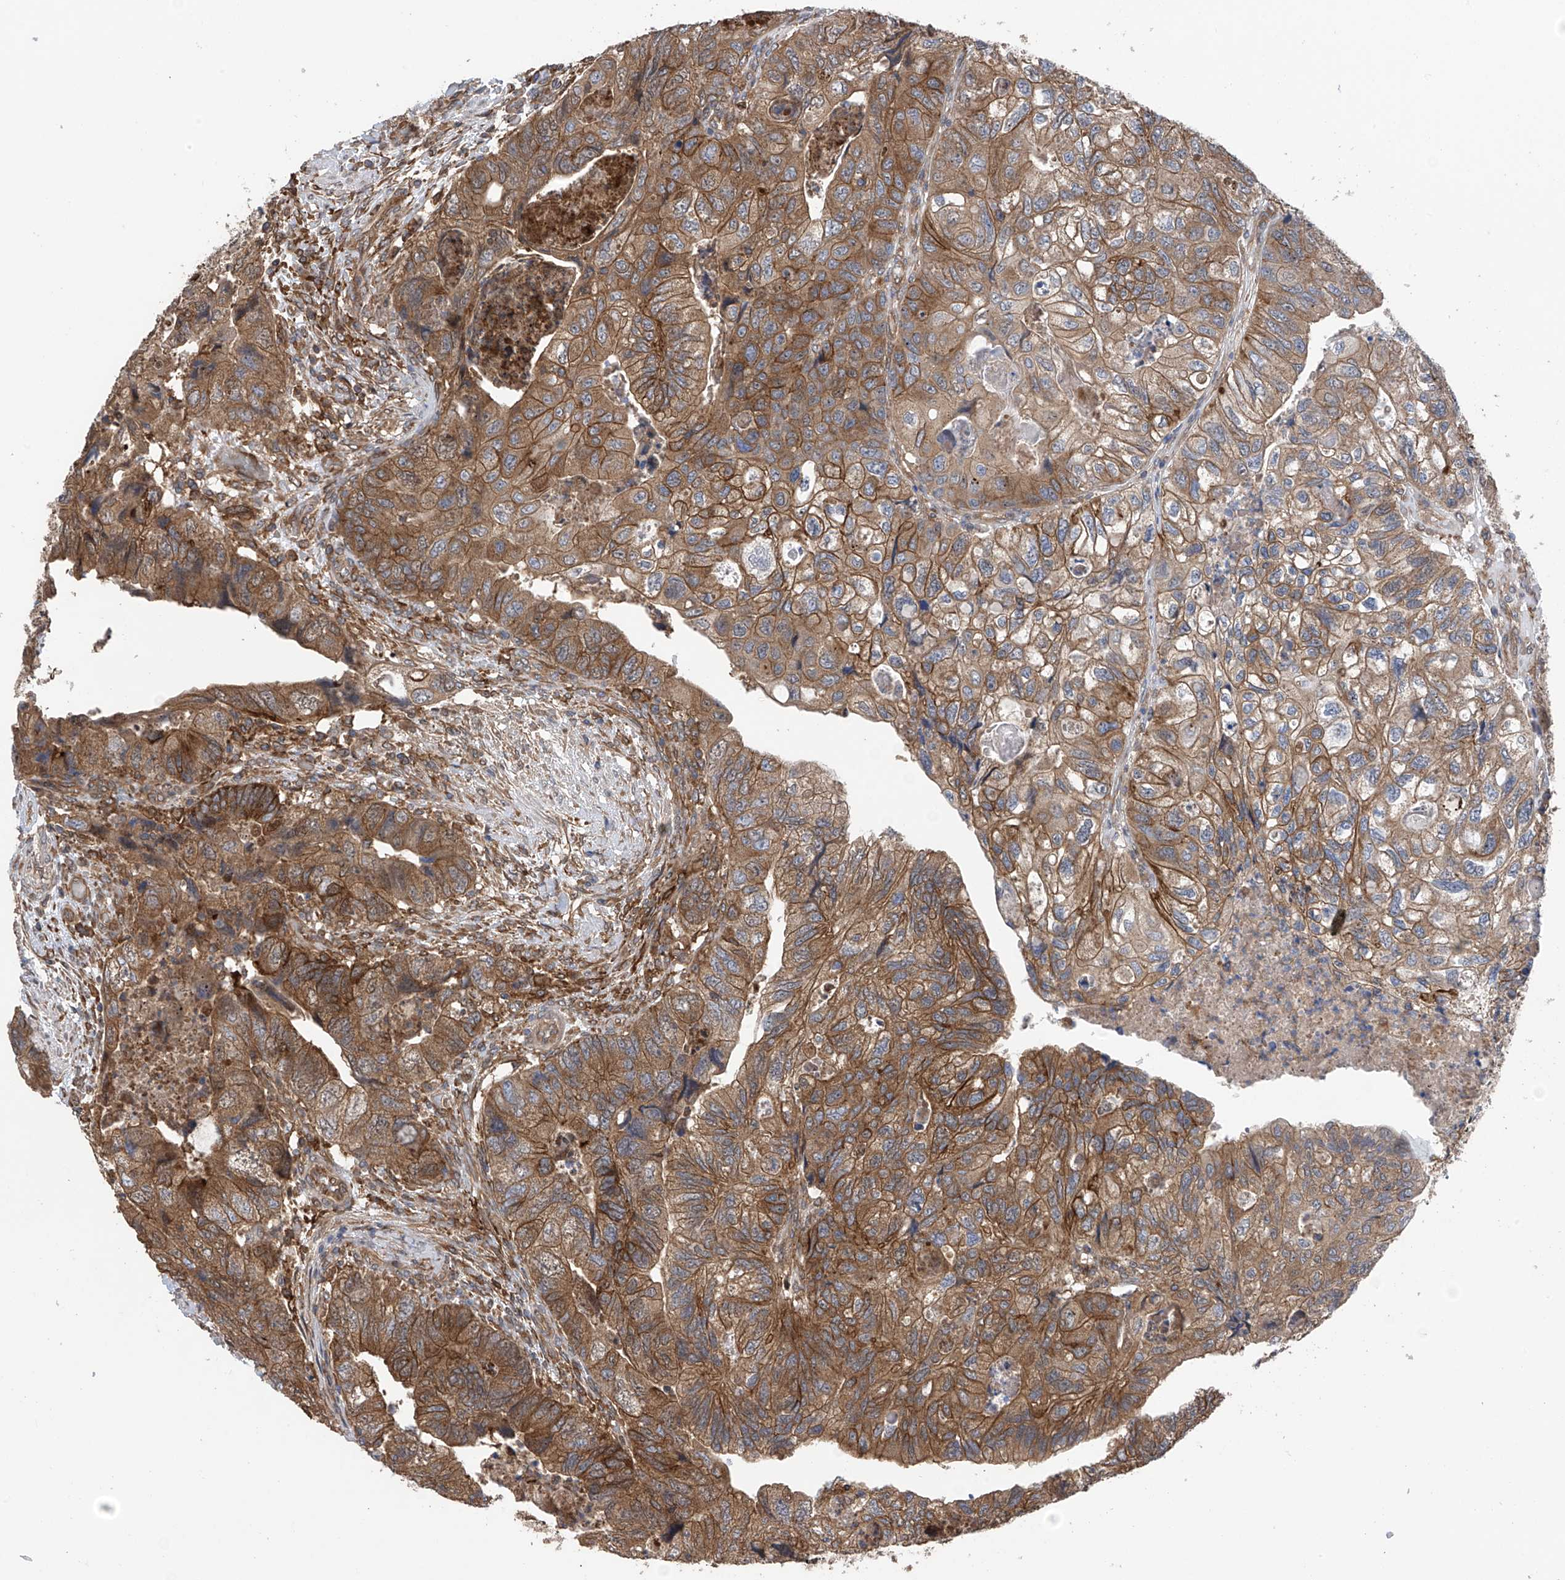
{"staining": {"intensity": "moderate", "quantity": ">75%", "location": "cytoplasmic/membranous"}, "tissue": "colorectal cancer", "cell_type": "Tumor cells", "image_type": "cancer", "snomed": [{"axis": "morphology", "description": "Adenocarcinoma, NOS"}, {"axis": "topography", "description": "Rectum"}], "caption": "Immunohistochemistry (IHC) histopathology image of neoplastic tissue: human adenocarcinoma (colorectal) stained using immunohistochemistry (IHC) displays medium levels of moderate protein expression localized specifically in the cytoplasmic/membranous of tumor cells, appearing as a cytoplasmic/membranous brown color.", "gene": "CHPF", "patient": {"sex": "male", "age": 63}}